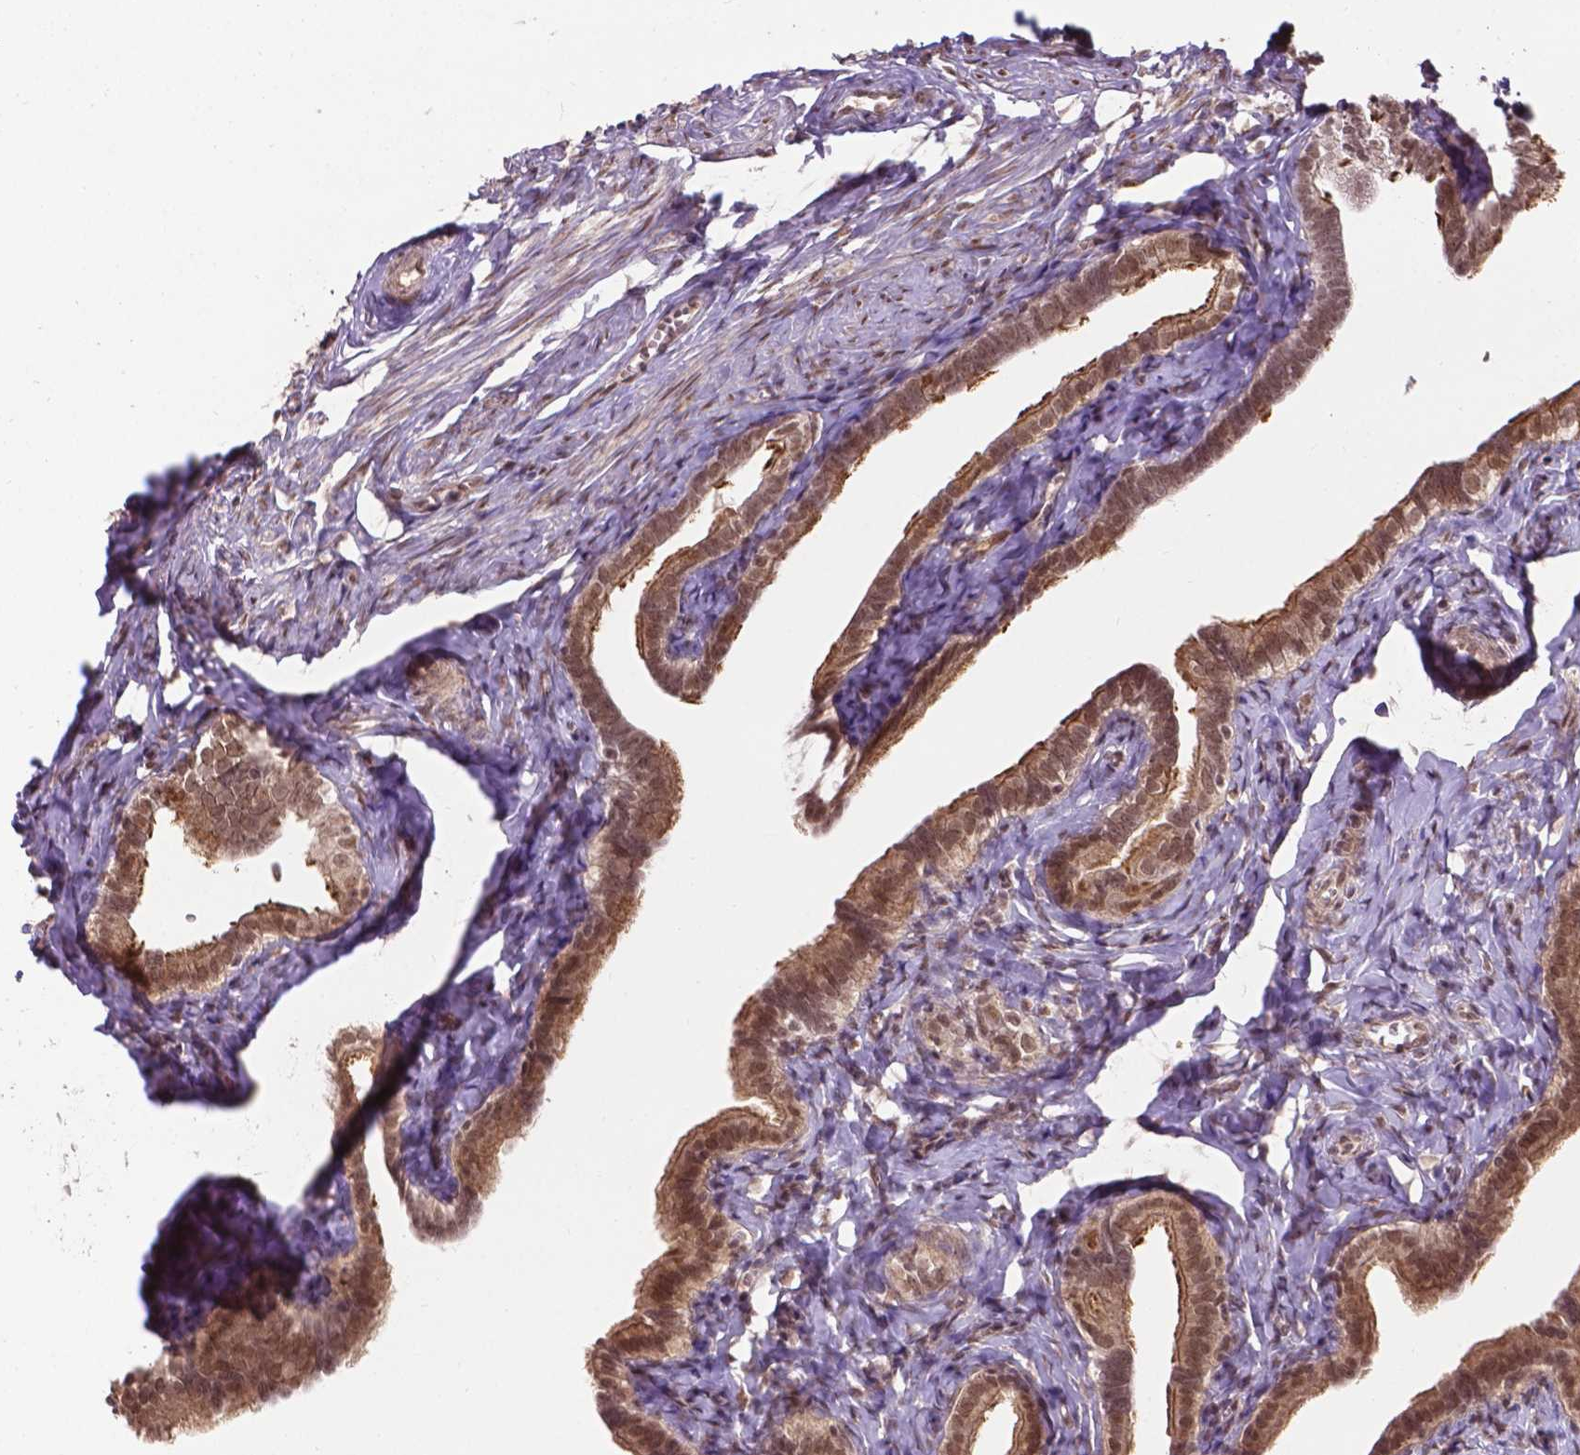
{"staining": {"intensity": "moderate", "quantity": ">75%", "location": "cytoplasmic/membranous,nuclear"}, "tissue": "fallopian tube", "cell_type": "Glandular cells", "image_type": "normal", "snomed": [{"axis": "morphology", "description": "Normal tissue, NOS"}, {"axis": "topography", "description": "Fallopian tube"}], "caption": "Immunohistochemical staining of normal fallopian tube demonstrates moderate cytoplasmic/membranous,nuclear protein positivity in about >75% of glandular cells.", "gene": "ANKRD54", "patient": {"sex": "female", "age": 41}}